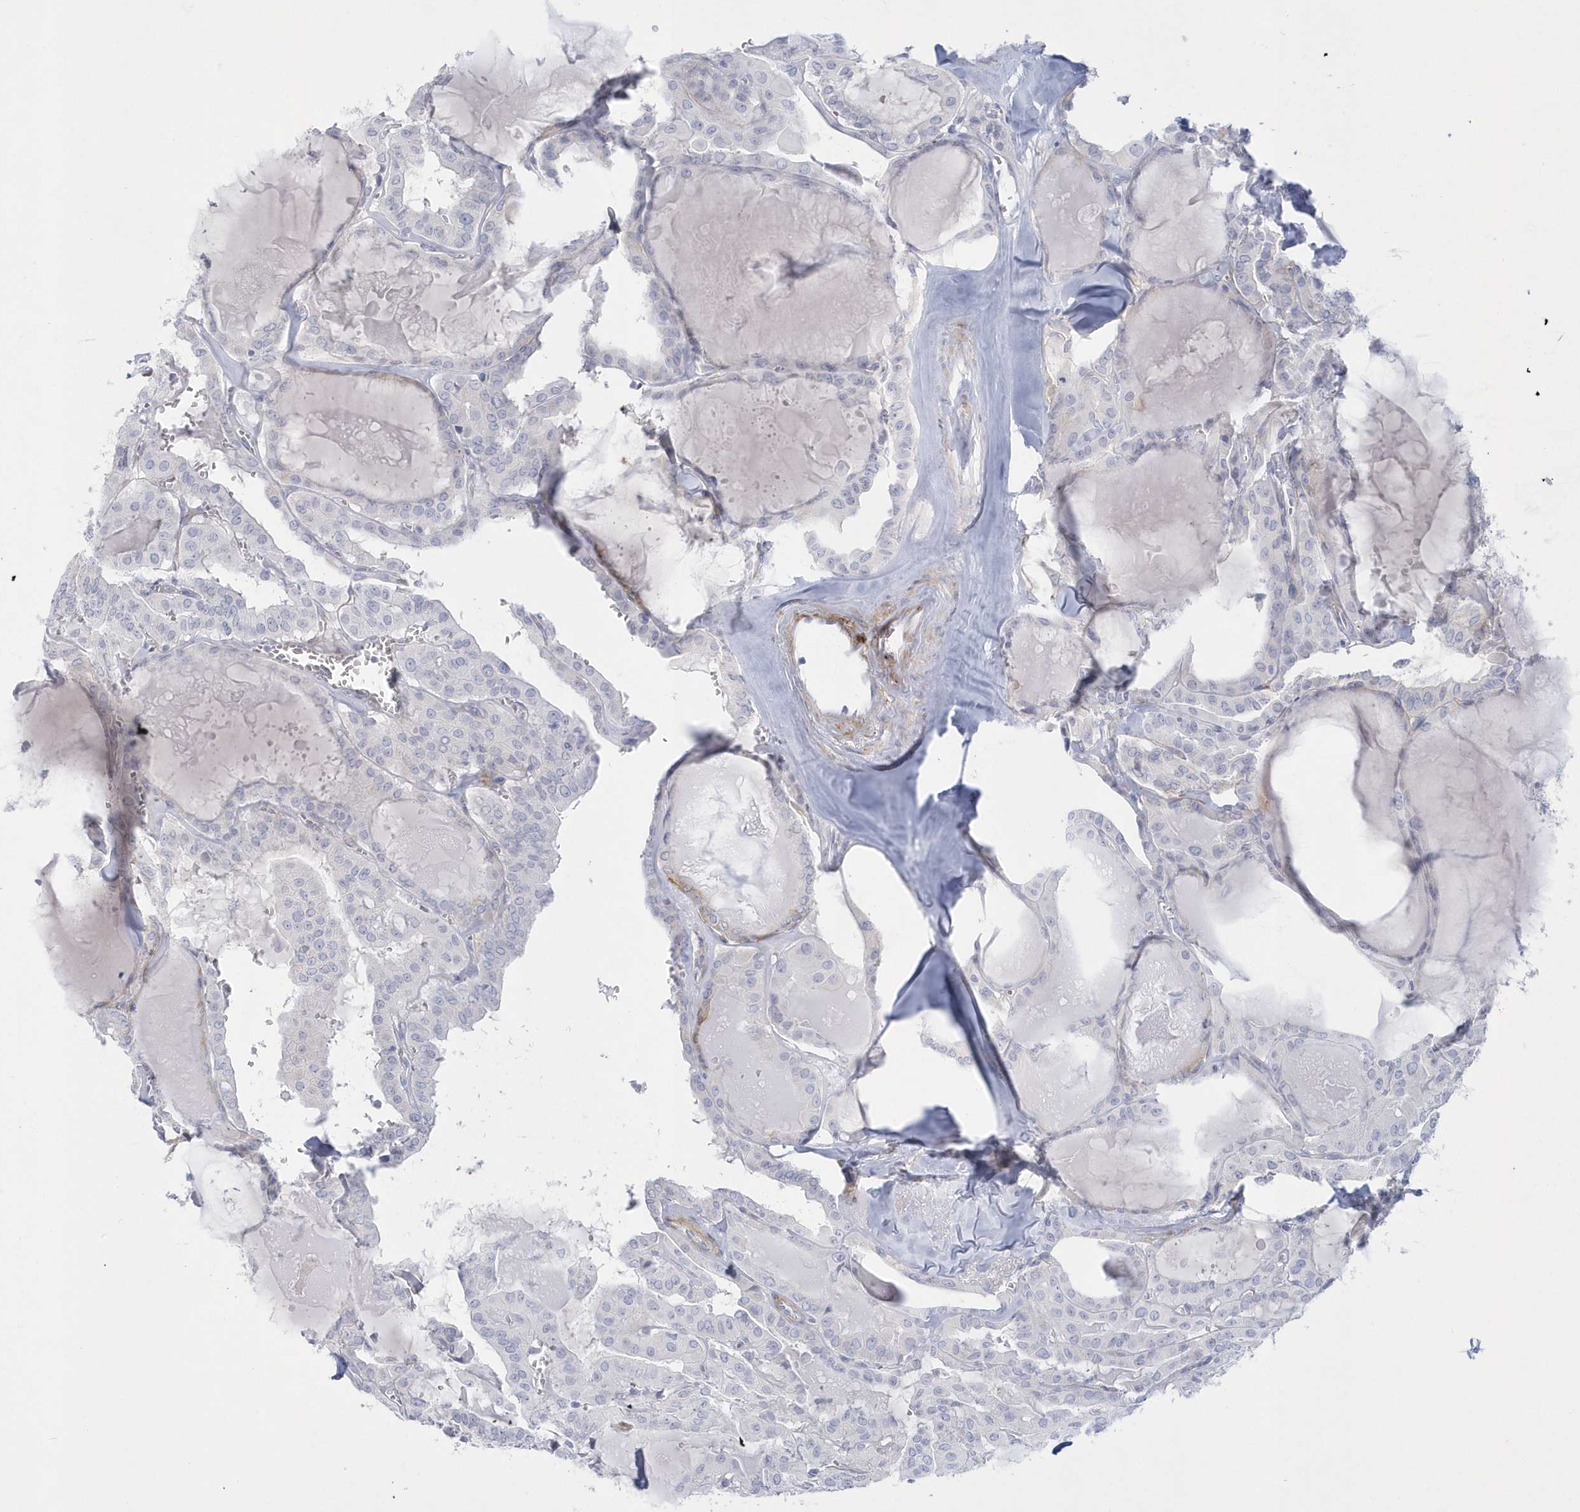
{"staining": {"intensity": "negative", "quantity": "none", "location": "none"}, "tissue": "thyroid cancer", "cell_type": "Tumor cells", "image_type": "cancer", "snomed": [{"axis": "morphology", "description": "Papillary adenocarcinoma, NOS"}, {"axis": "topography", "description": "Thyroid gland"}], "caption": "This is an immunohistochemistry micrograph of thyroid papillary adenocarcinoma. There is no staining in tumor cells.", "gene": "WDR27", "patient": {"sex": "male", "age": 52}}